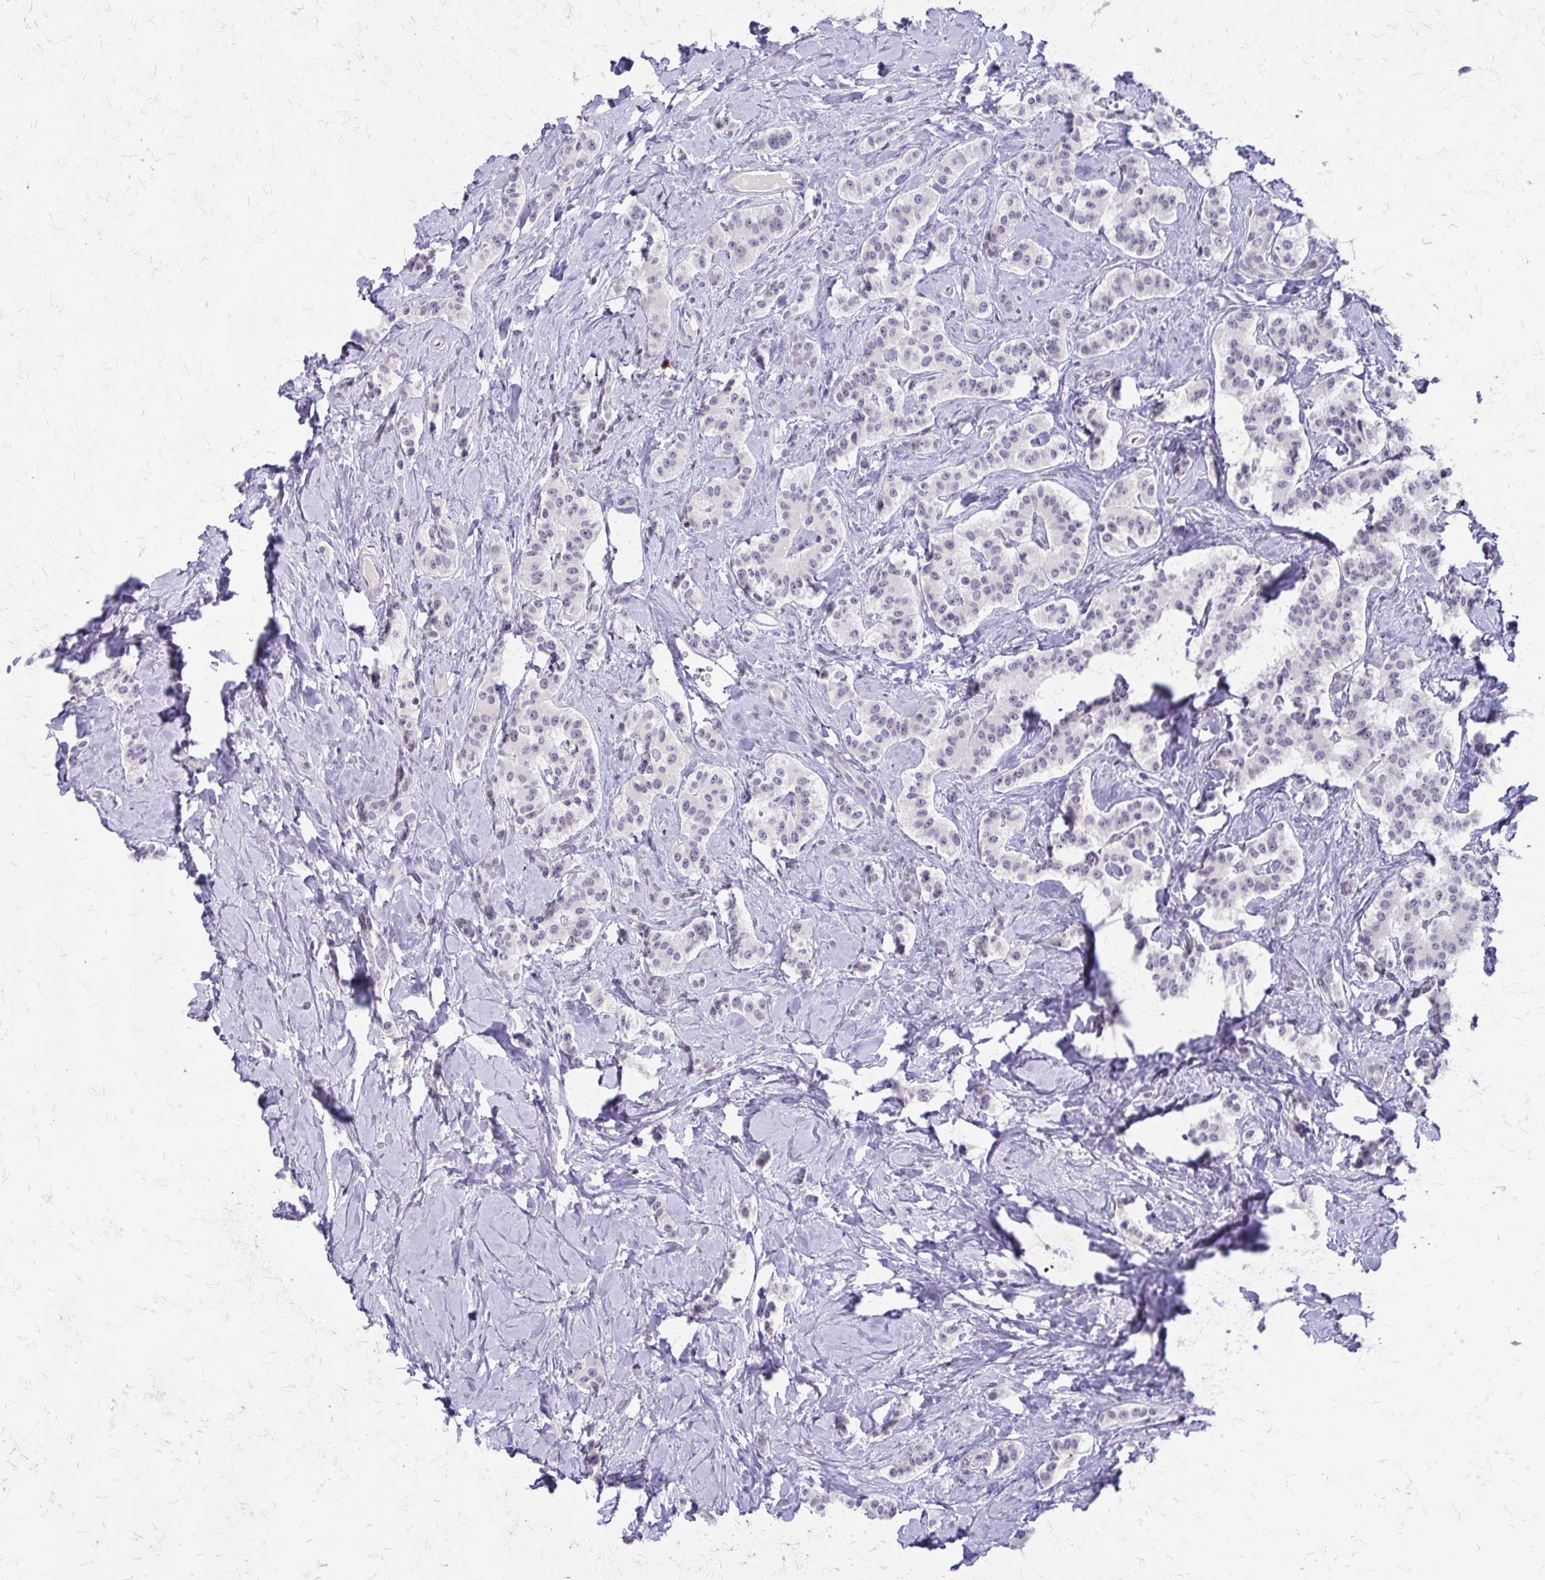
{"staining": {"intensity": "negative", "quantity": "none", "location": "none"}, "tissue": "carcinoid", "cell_type": "Tumor cells", "image_type": "cancer", "snomed": [{"axis": "morphology", "description": "Normal tissue, NOS"}, {"axis": "morphology", "description": "Carcinoid, malignant, NOS"}, {"axis": "topography", "description": "Pancreas"}], "caption": "There is no significant expression in tumor cells of carcinoid (malignant). (DAB immunohistochemistry (IHC) with hematoxylin counter stain).", "gene": "EED", "patient": {"sex": "male", "age": 36}}